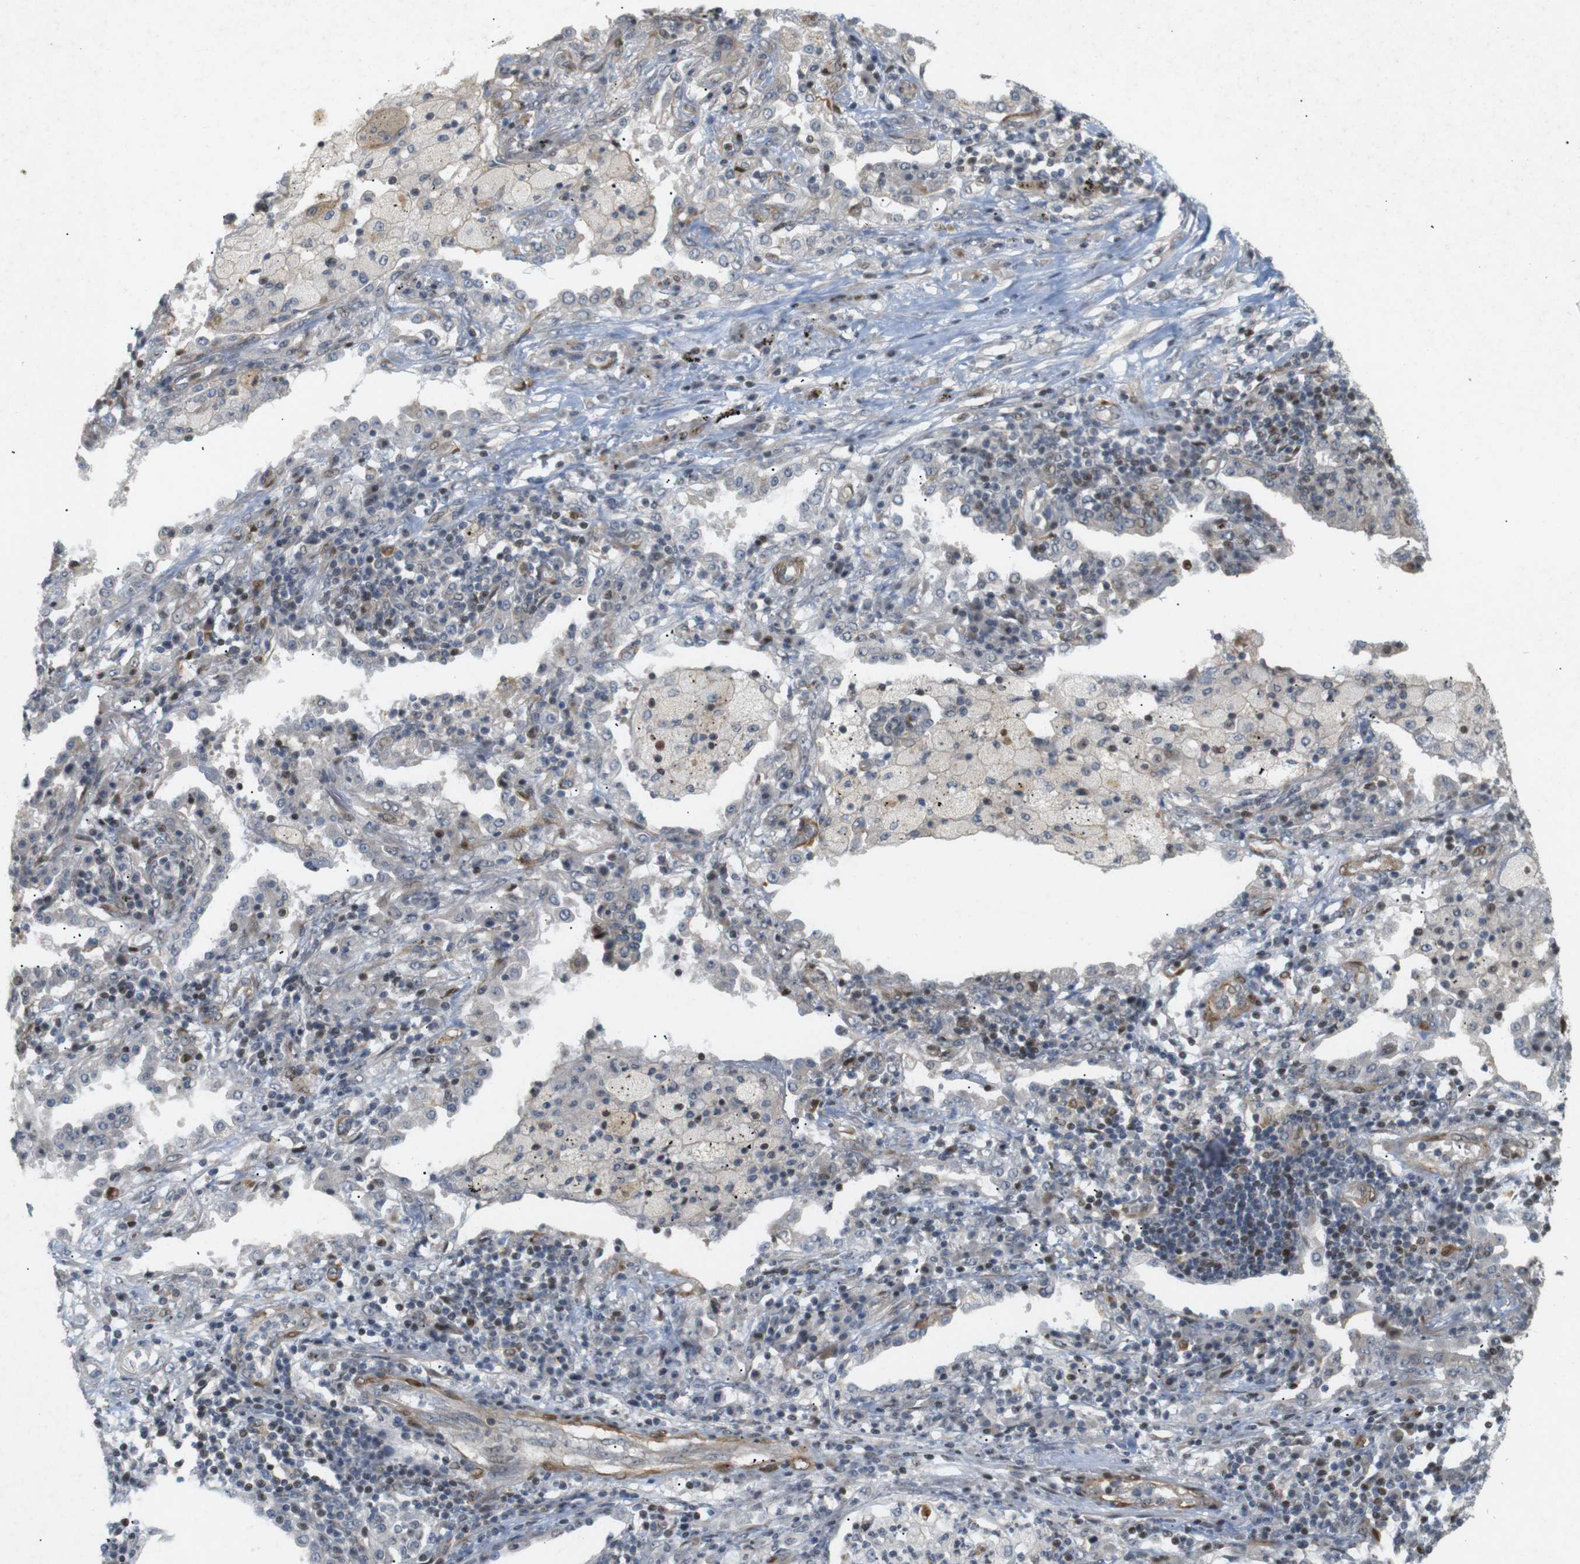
{"staining": {"intensity": "negative", "quantity": "none", "location": "none"}, "tissue": "lung cancer", "cell_type": "Tumor cells", "image_type": "cancer", "snomed": [{"axis": "morphology", "description": "Squamous cell carcinoma, NOS"}, {"axis": "topography", "description": "Lung"}], "caption": "This is an immunohistochemistry image of human lung cancer. There is no positivity in tumor cells.", "gene": "PPP1R14A", "patient": {"sex": "female", "age": 63}}